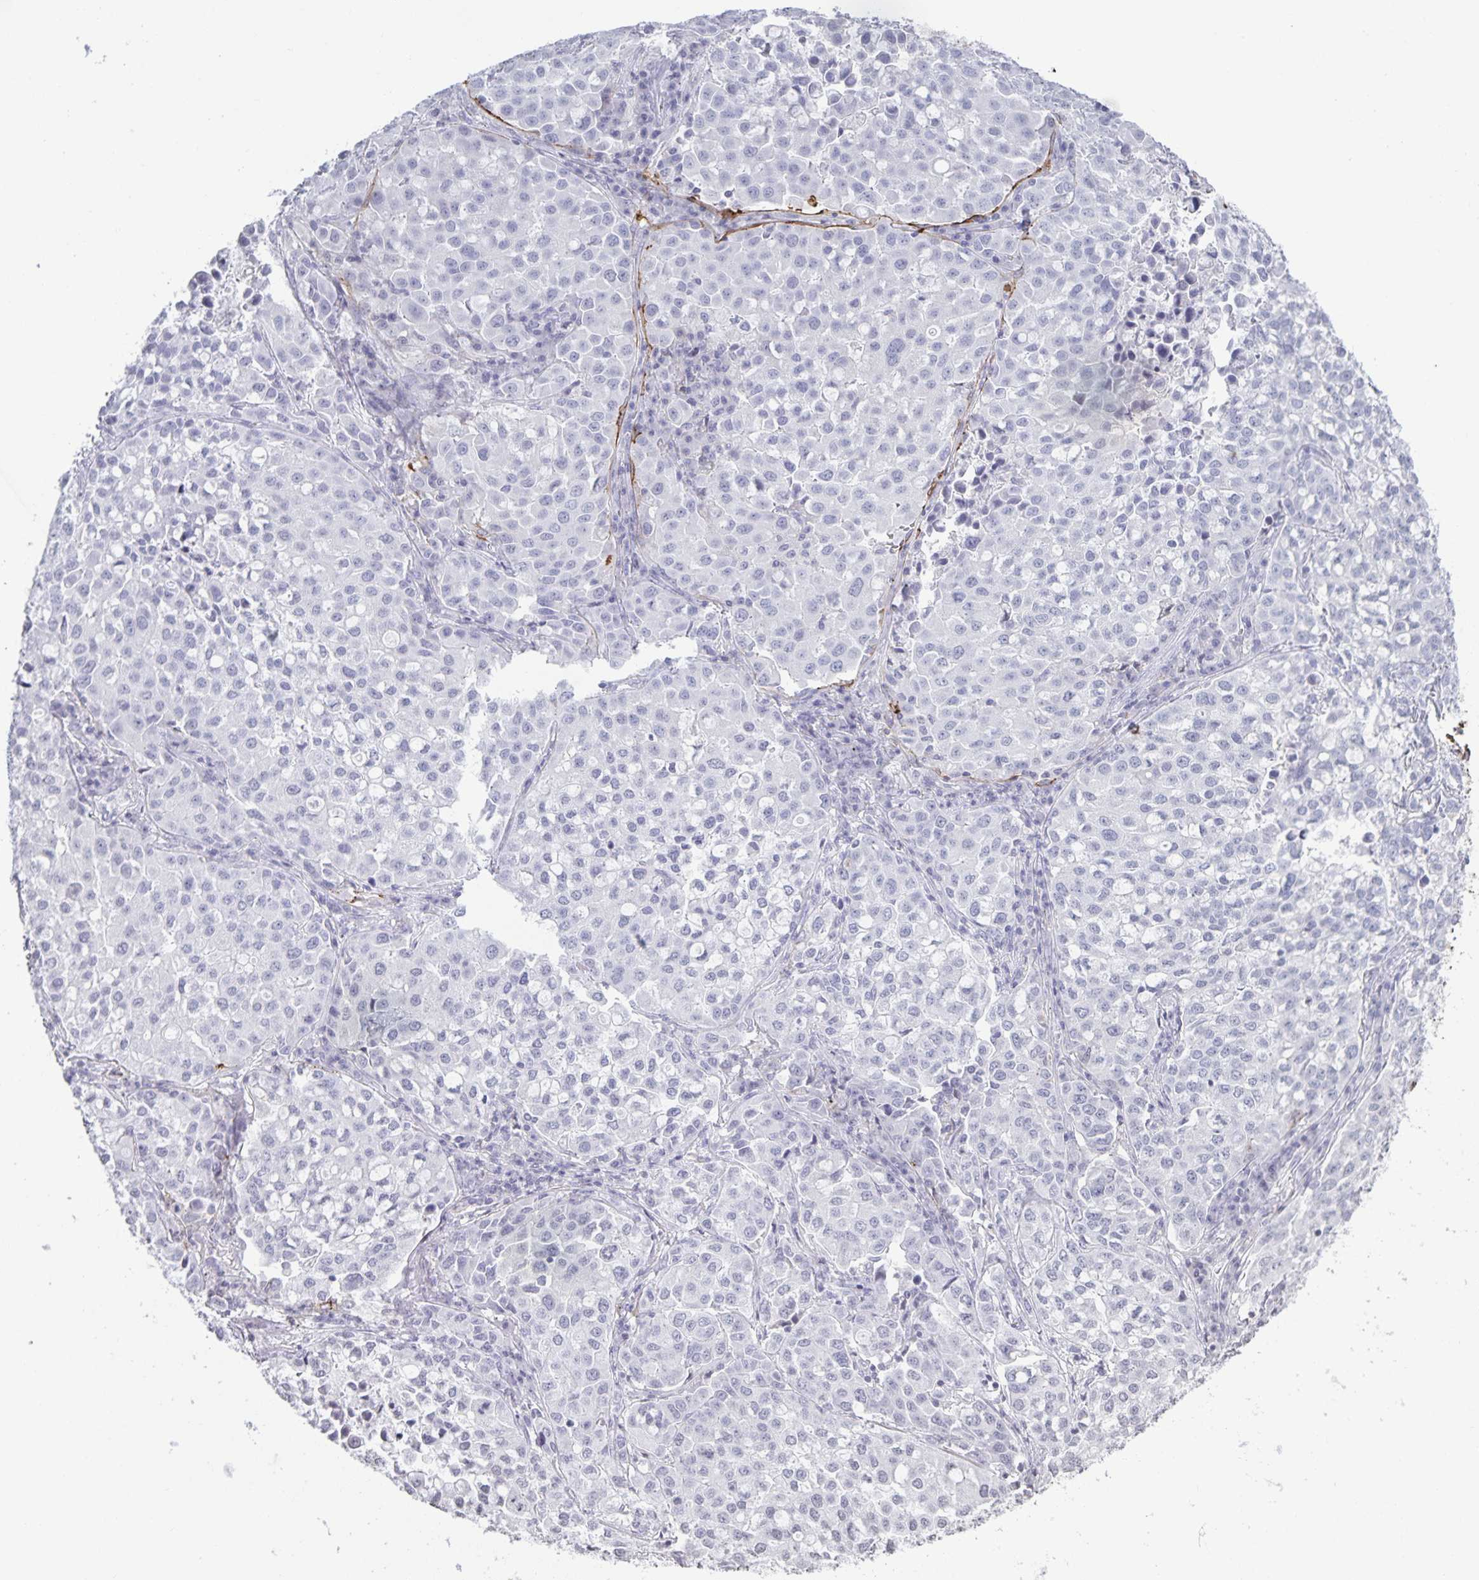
{"staining": {"intensity": "negative", "quantity": "none", "location": "none"}, "tissue": "lung cancer", "cell_type": "Tumor cells", "image_type": "cancer", "snomed": [{"axis": "morphology", "description": "Adenocarcinoma, NOS"}, {"axis": "morphology", "description": "Adenocarcinoma, metastatic, NOS"}, {"axis": "topography", "description": "Lymph node"}, {"axis": "topography", "description": "Lung"}], "caption": "This is a histopathology image of immunohistochemistry staining of lung adenocarcinoma, which shows no expression in tumor cells.", "gene": "AQP4", "patient": {"sex": "female", "age": 65}}